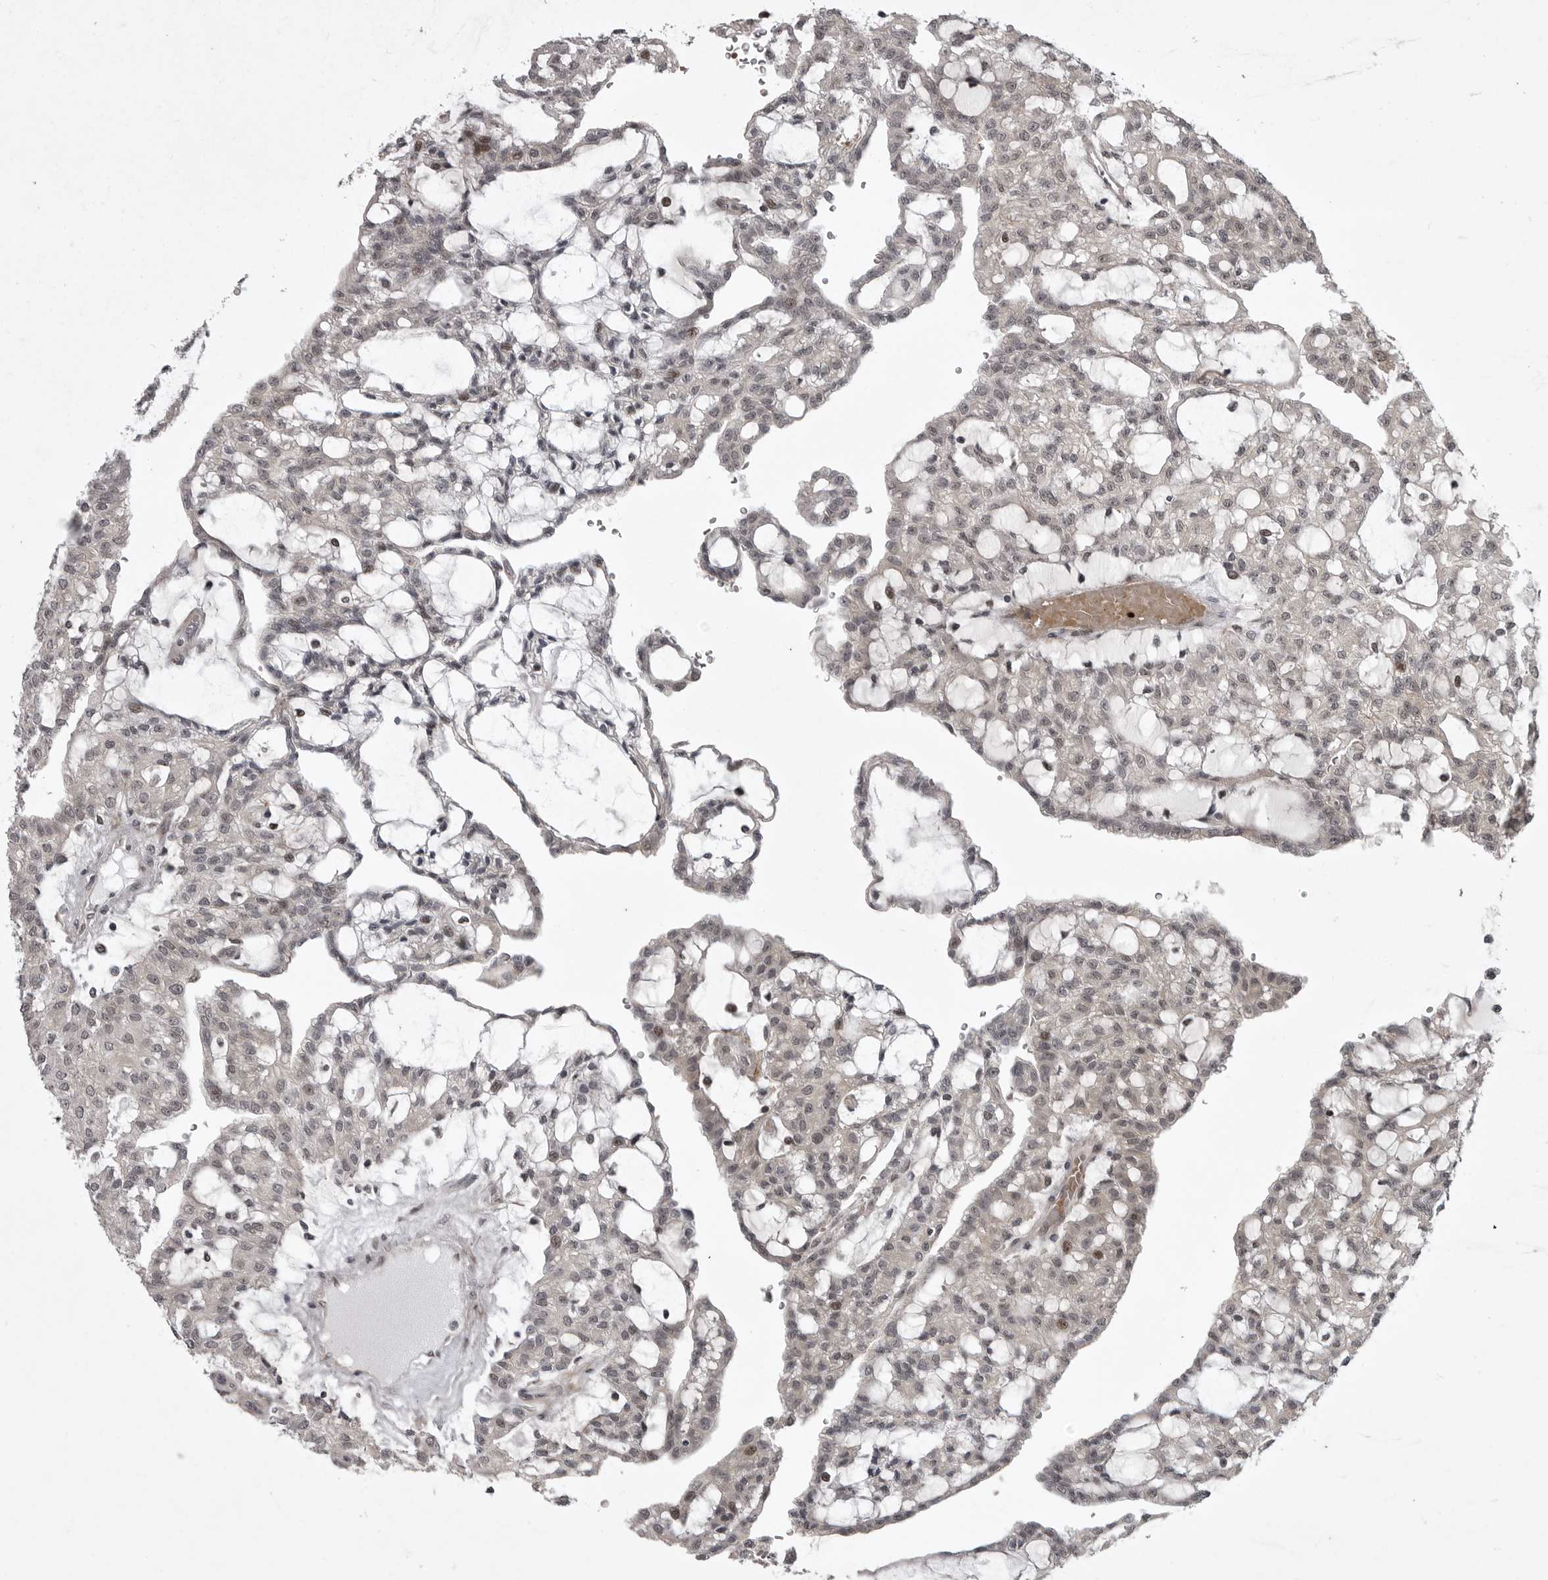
{"staining": {"intensity": "moderate", "quantity": "<25%", "location": "nuclear"}, "tissue": "renal cancer", "cell_type": "Tumor cells", "image_type": "cancer", "snomed": [{"axis": "morphology", "description": "Adenocarcinoma, NOS"}, {"axis": "topography", "description": "Kidney"}], "caption": "Immunohistochemistry photomicrograph of human adenocarcinoma (renal) stained for a protein (brown), which shows low levels of moderate nuclear expression in approximately <25% of tumor cells.", "gene": "SNX16", "patient": {"sex": "male", "age": 63}}